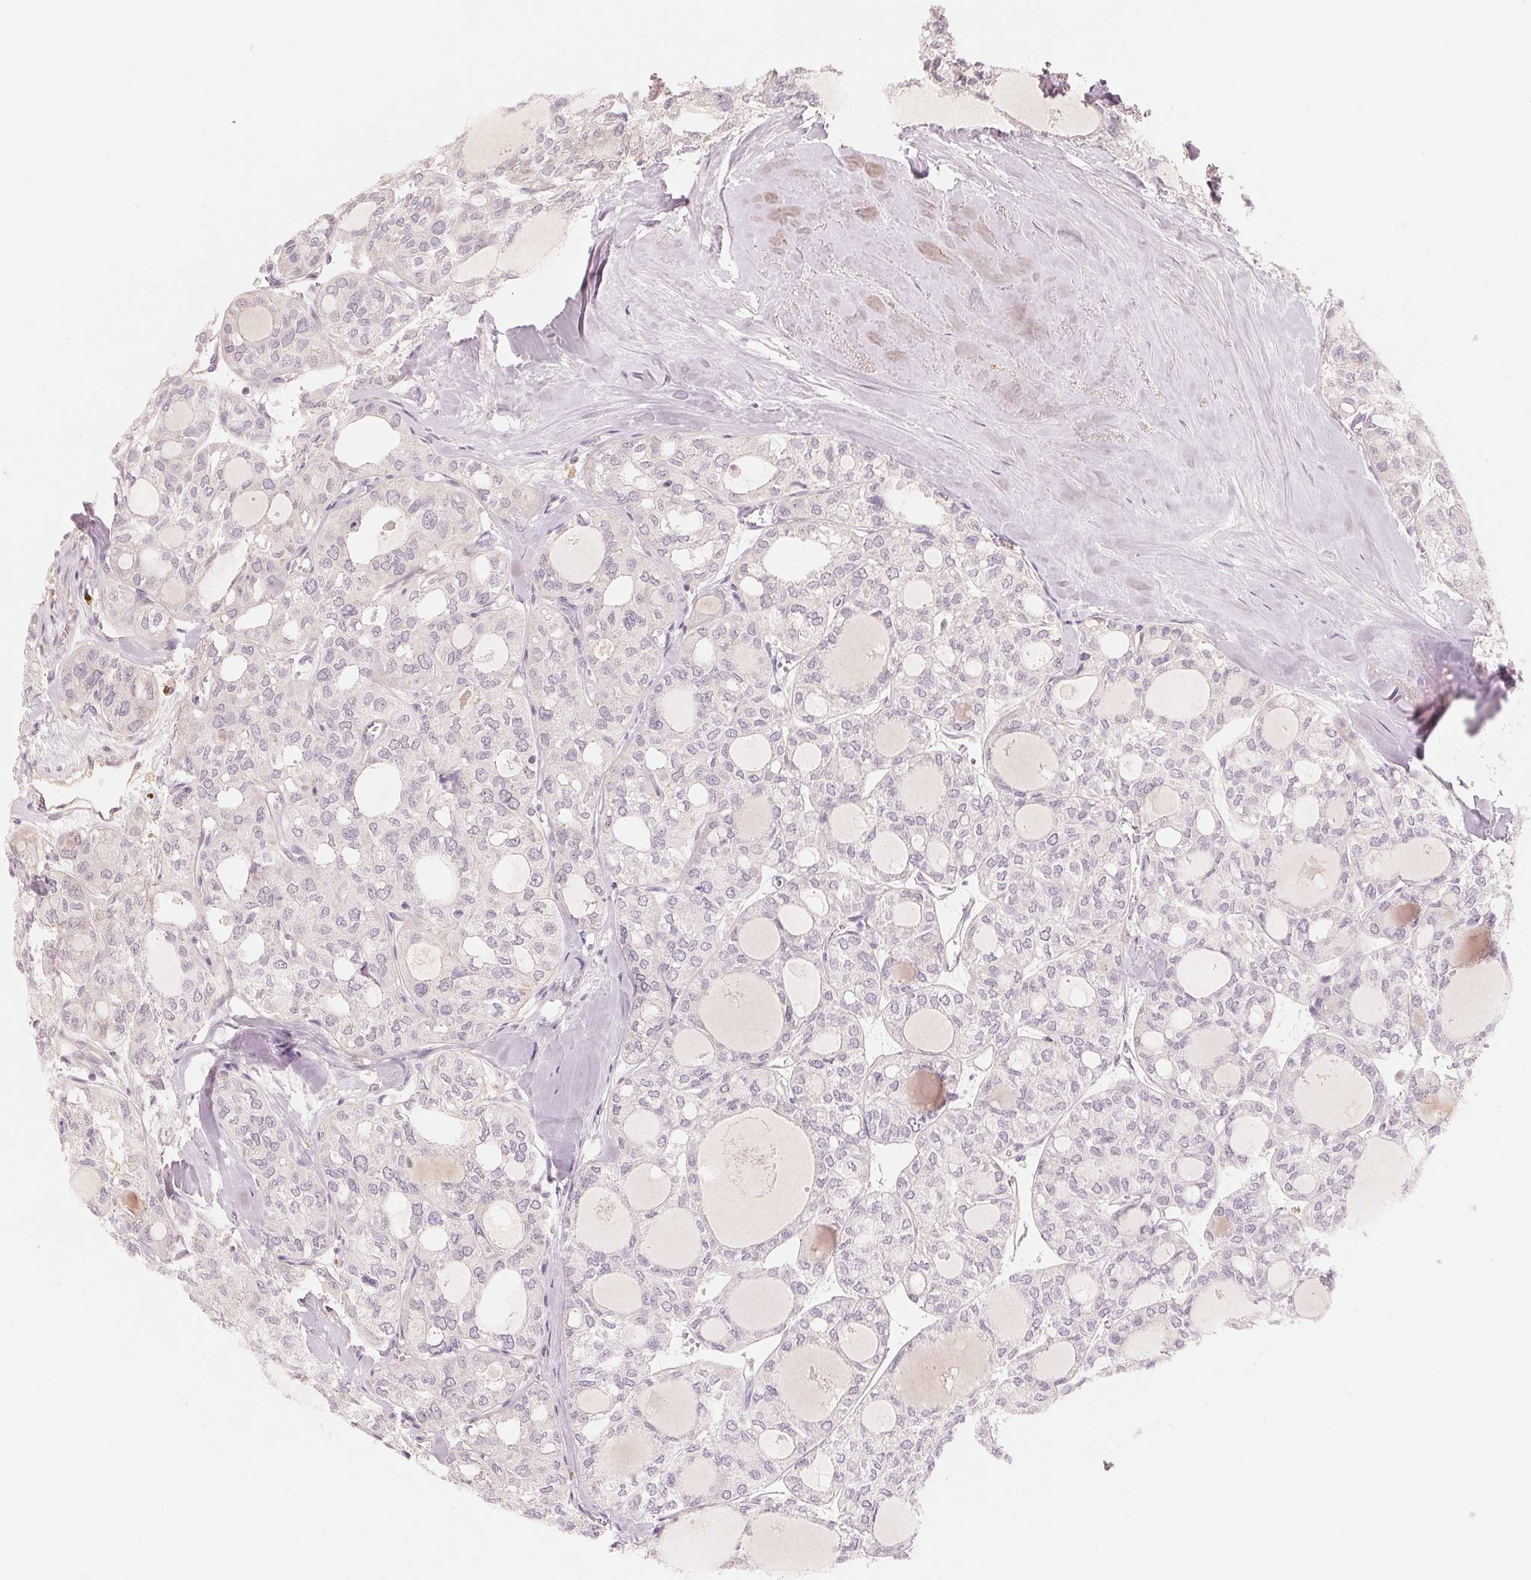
{"staining": {"intensity": "weak", "quantity": "<25%", "location": "cytoplasmic/membranous"}, "tissue": "thyroid cancer", "cell_type": "Tumor cells", "image_type": "cancer", "snomed": [{"axis": "morphology", "description": "Follicular adenoma carcinoma, NOS"}, {"axis": "topography", "description": "Thyroid gland"}], "caption": "Photomicrograph shows no significant protein staining in tumor cells of thyroid follicular adenoma carcinoma.", "gene": "CFHR2", "patient": {"sex": "male", "age": 75}}